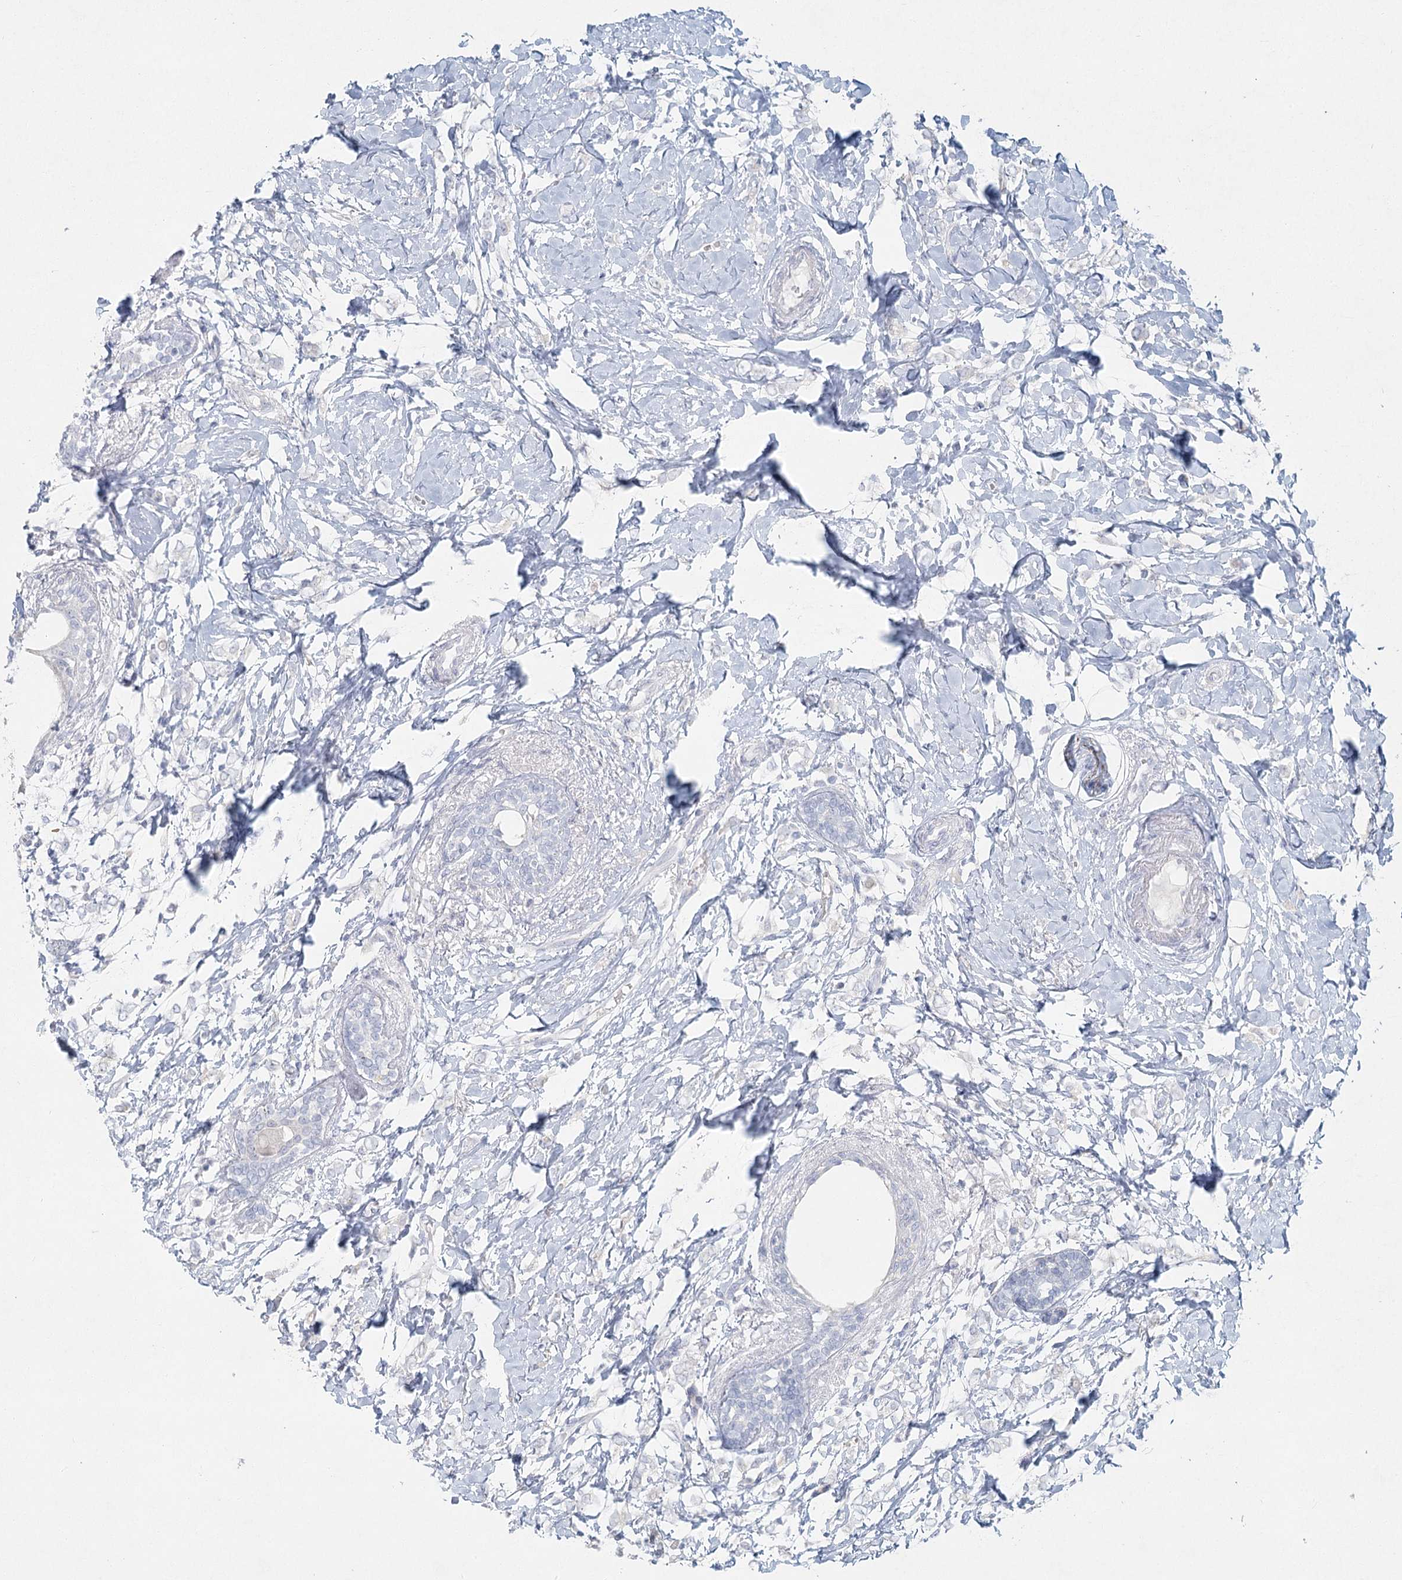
{"staining": {"intensity": "negative", "quantity": "none", "location": "none"}, "tissue": "breast cancer", "cell_type": "Tumor cells", "image_type": "cancer", "snomed": [{"axis": "morphology", "description": "Normal tissue, NOS"}, {"axis": "morphology", "description": "Lobular carcinoma"}, {"axis": "topography", "description": "Breast"}], "caption": "High power microscopy histopathology image of an IHC photomicrograph of lobular carcinoma (breast), revealing no significant positivity in tumor cells. (DAB immunohistochemistry (IHC) visualized using brightfield microscopy, high magnification).", "gene": "LRP2BP", "patient": {"sex": "female", "age": 47}}